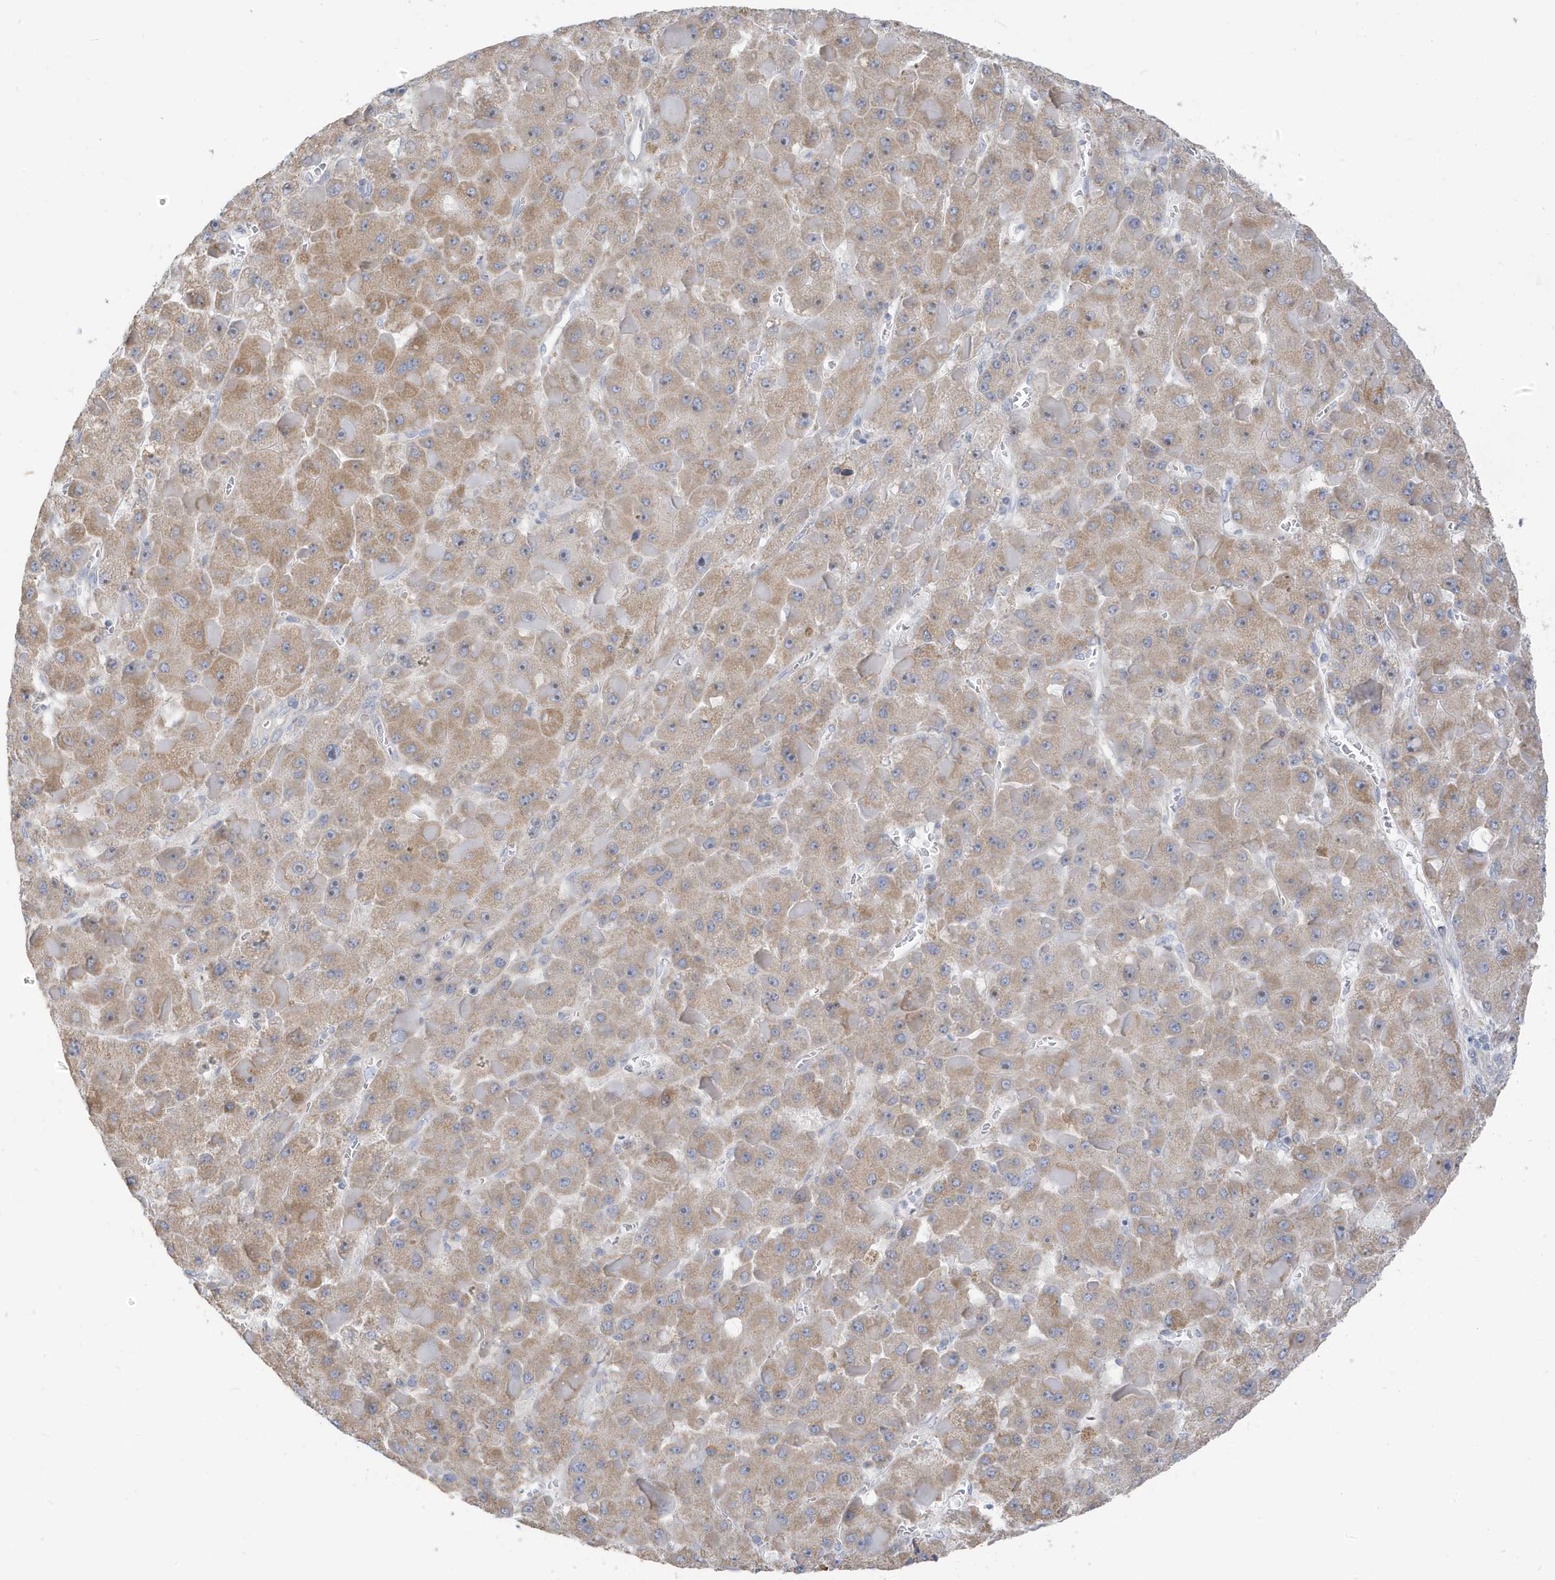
{"staining": {"intensity": "moderate", "quantity": ">75%", "location": "cytoplasmic/membranous"}, "tissue": "liver cancer", "cell_type": "Tumor cells", "image_type": "cancer", "snomed": [{"axis": "morphology", "description": "Carcinoma, Hepatocellular, NOS"}, {"axis": "topography", "description": "Liver"}], "caption": "Brown immunohistochemical staining in human hepatocellular carcinoma (liver) reveals moderate cytoplasmic/membranous staining in approximately >75% of tumor cells.", "gene": "ATP13A5", "patient": {"sex": "female", "age": 73}}